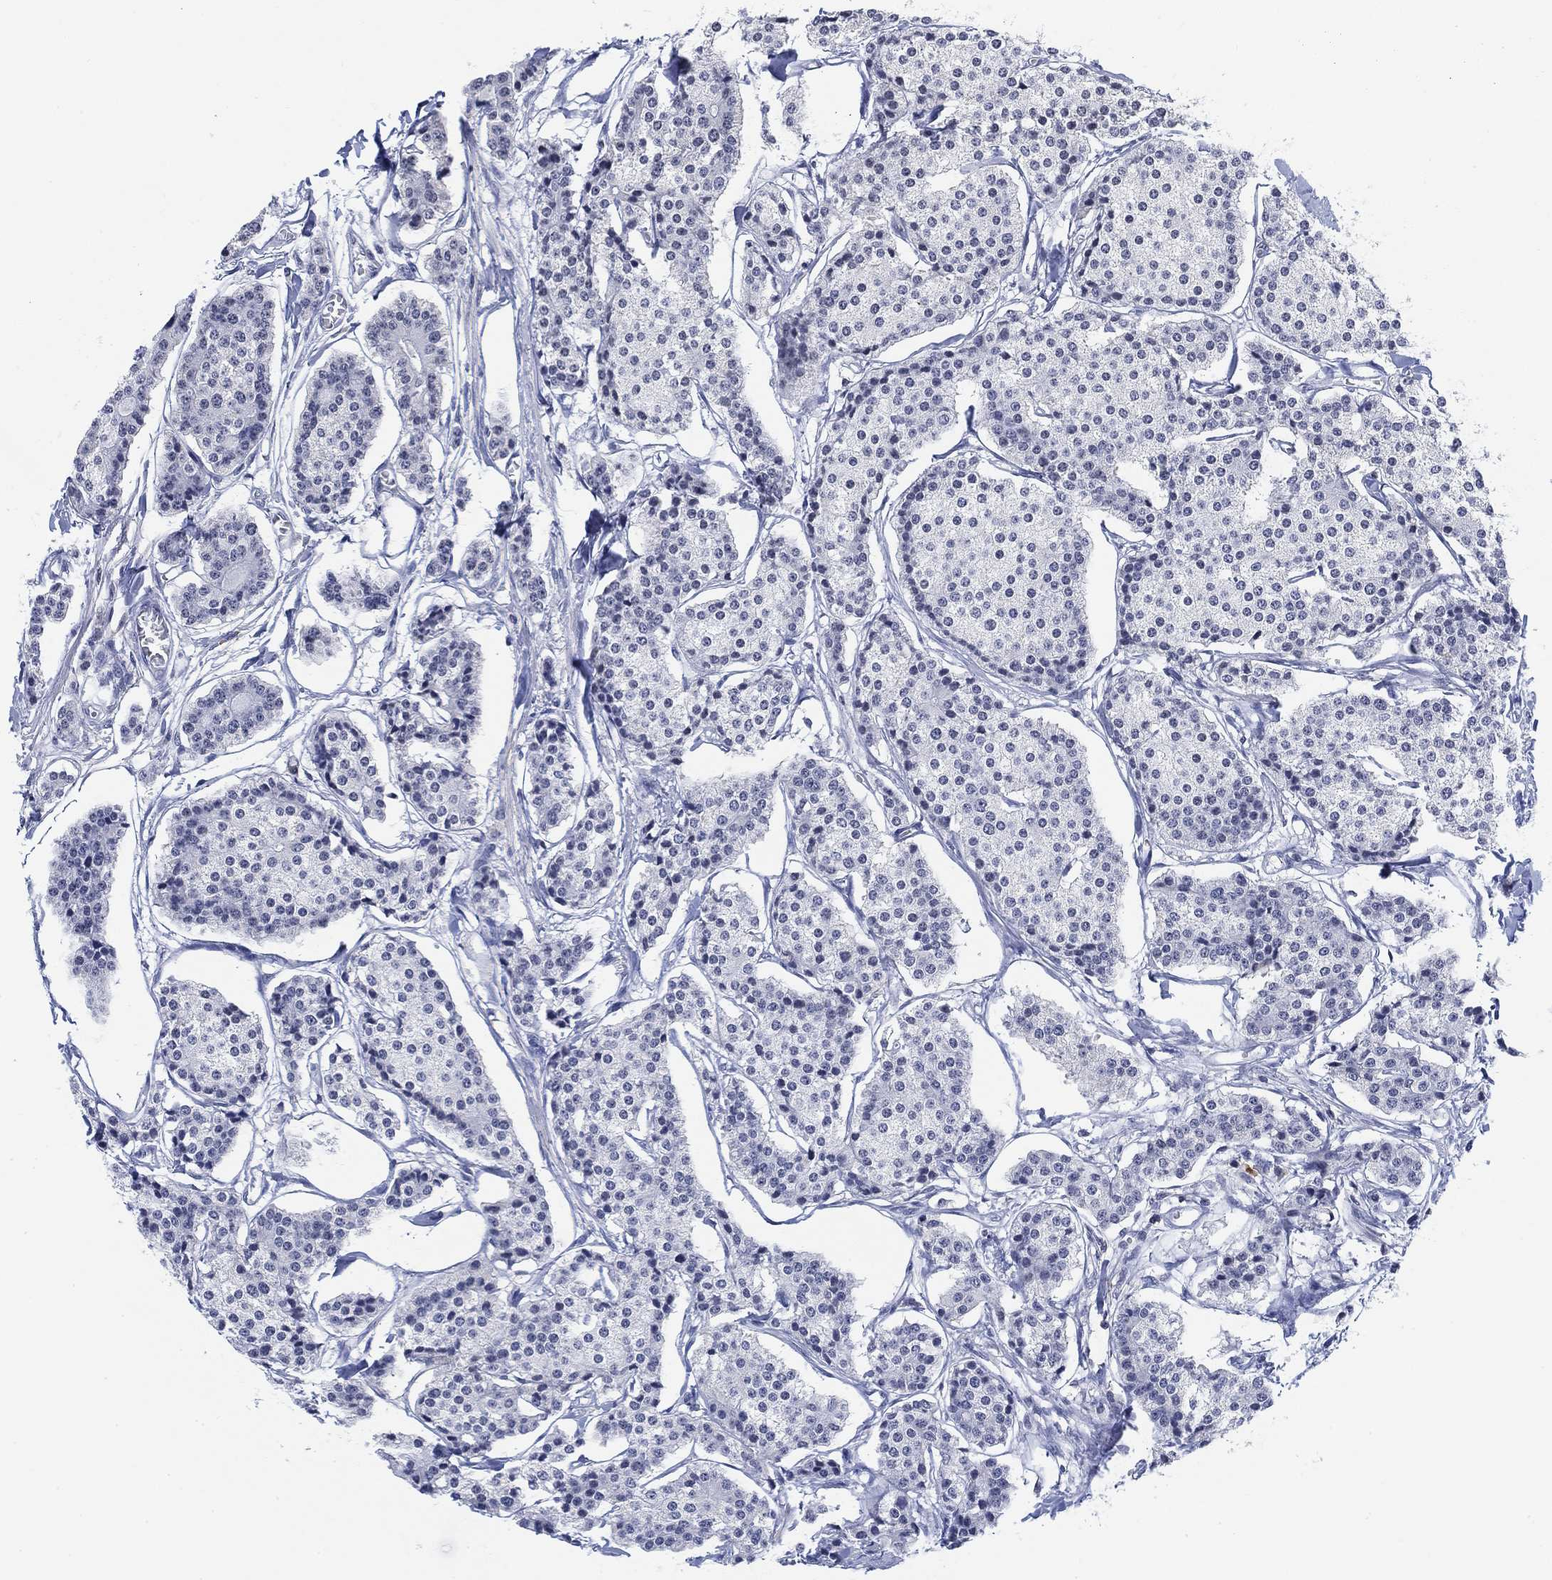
{"staining": {"intensity": "negative", "quantity": "none", "location": "none"}, "tissue": "carcinoid", "cell_type": "Tumor cells", "image_type": "cancer", "snomed": [{"axis": "morphology", "description": "Carcinoid, malignant, NOS"}, {"axis": "topography", "description": "Small intestine"}], "caption": "Tumor cells show no significant protein positivity in malignant carcinoid.", "gene": "FYB1", "patient": {"sex": "female", "age": 65}}